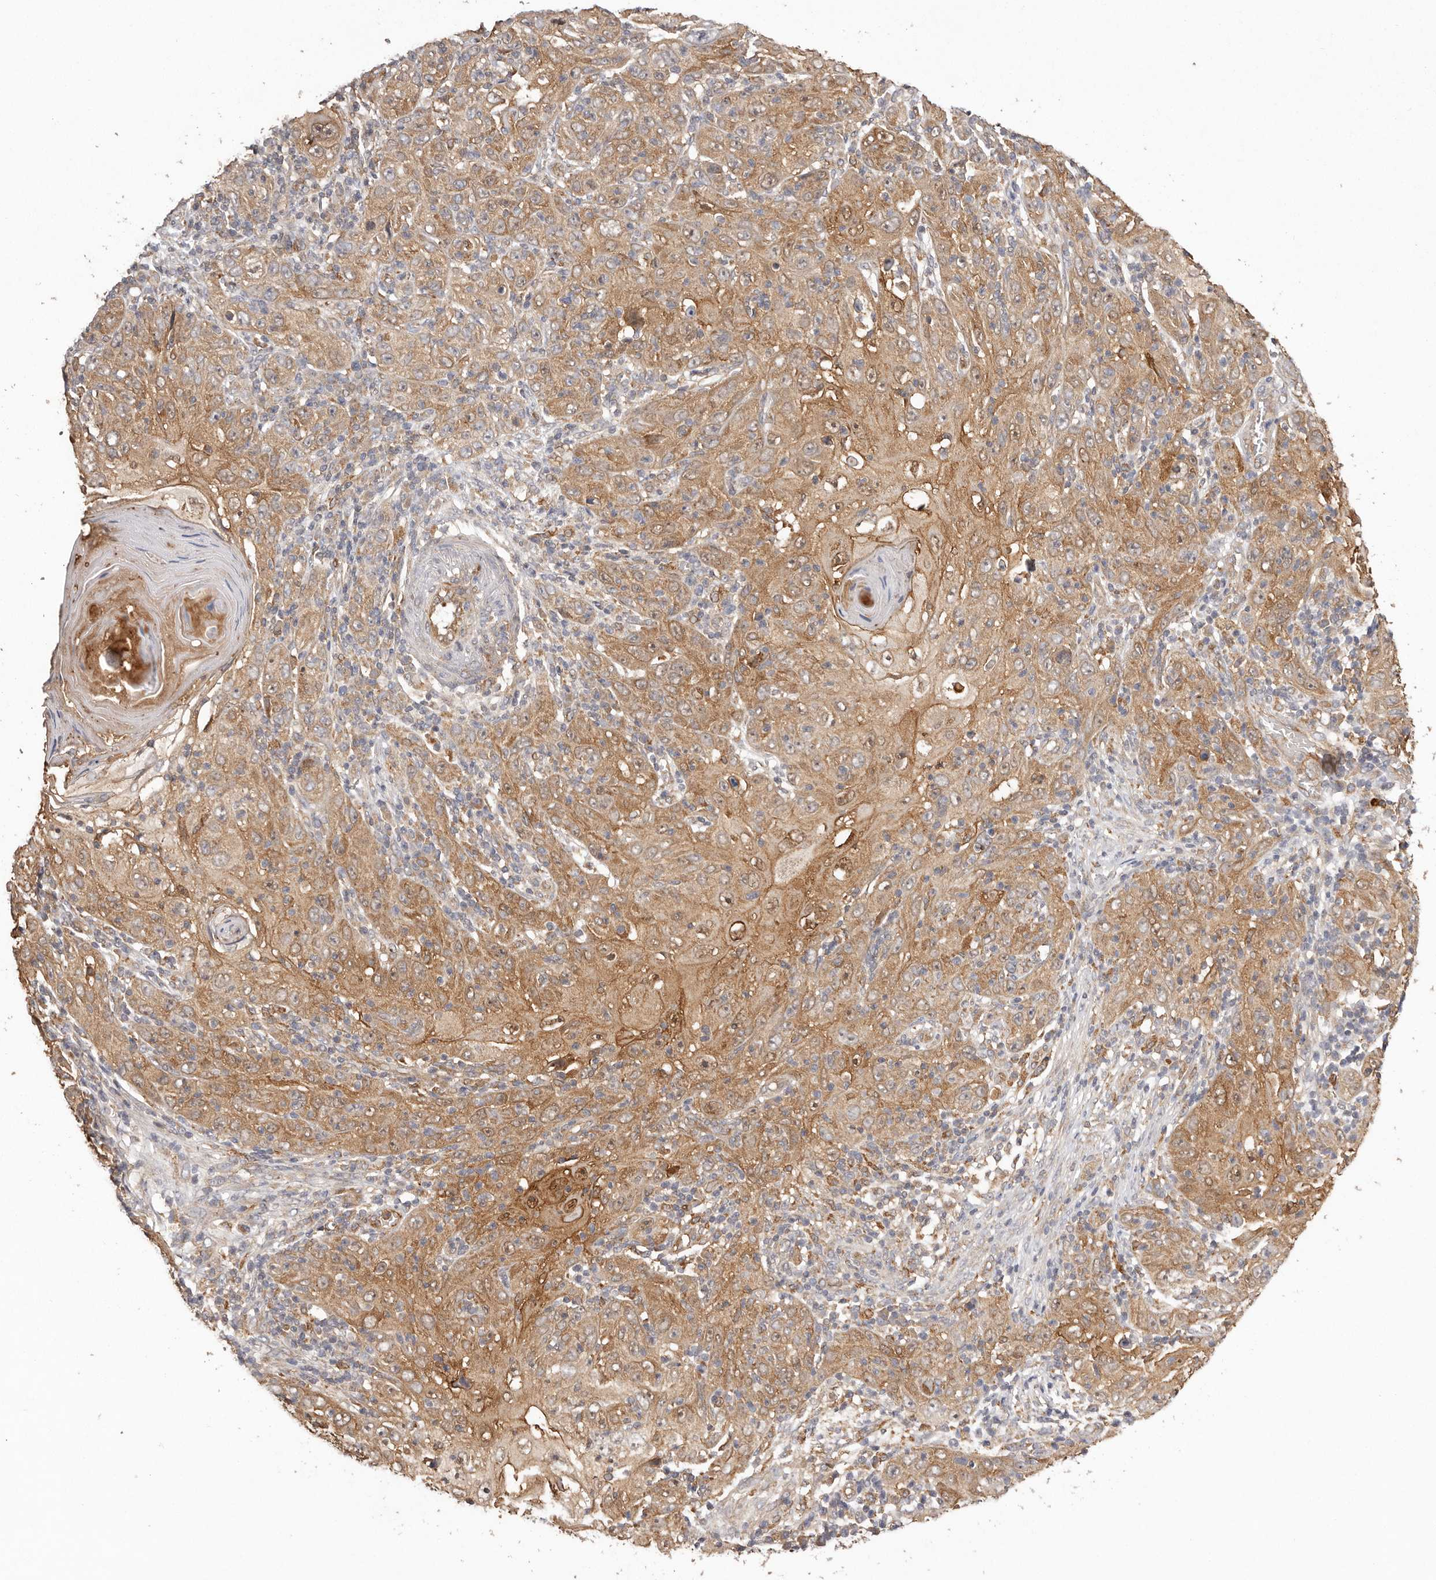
{"staining": {"intensity": "moderate", "quantity": ">75%", "location": "cytoplasmic/membranous"}, "tissue": "skin cancer", "cell_type": "Tumor cells", "image_type": "cancer", "snomed": [{"axis": "morphology", "description": "Squamous cell carcinoma, NOS"}, {"axis": "topography", "description": "Skin"}], "caption": "Protein analysis of skin cancer (squamous cell carcinoma) tissue displays moderate cytoplasmic/membranous expression in approximately >75% of tumor cells.", "gene": "UBR2", "patient": {"sex": "female", "age": 88}}